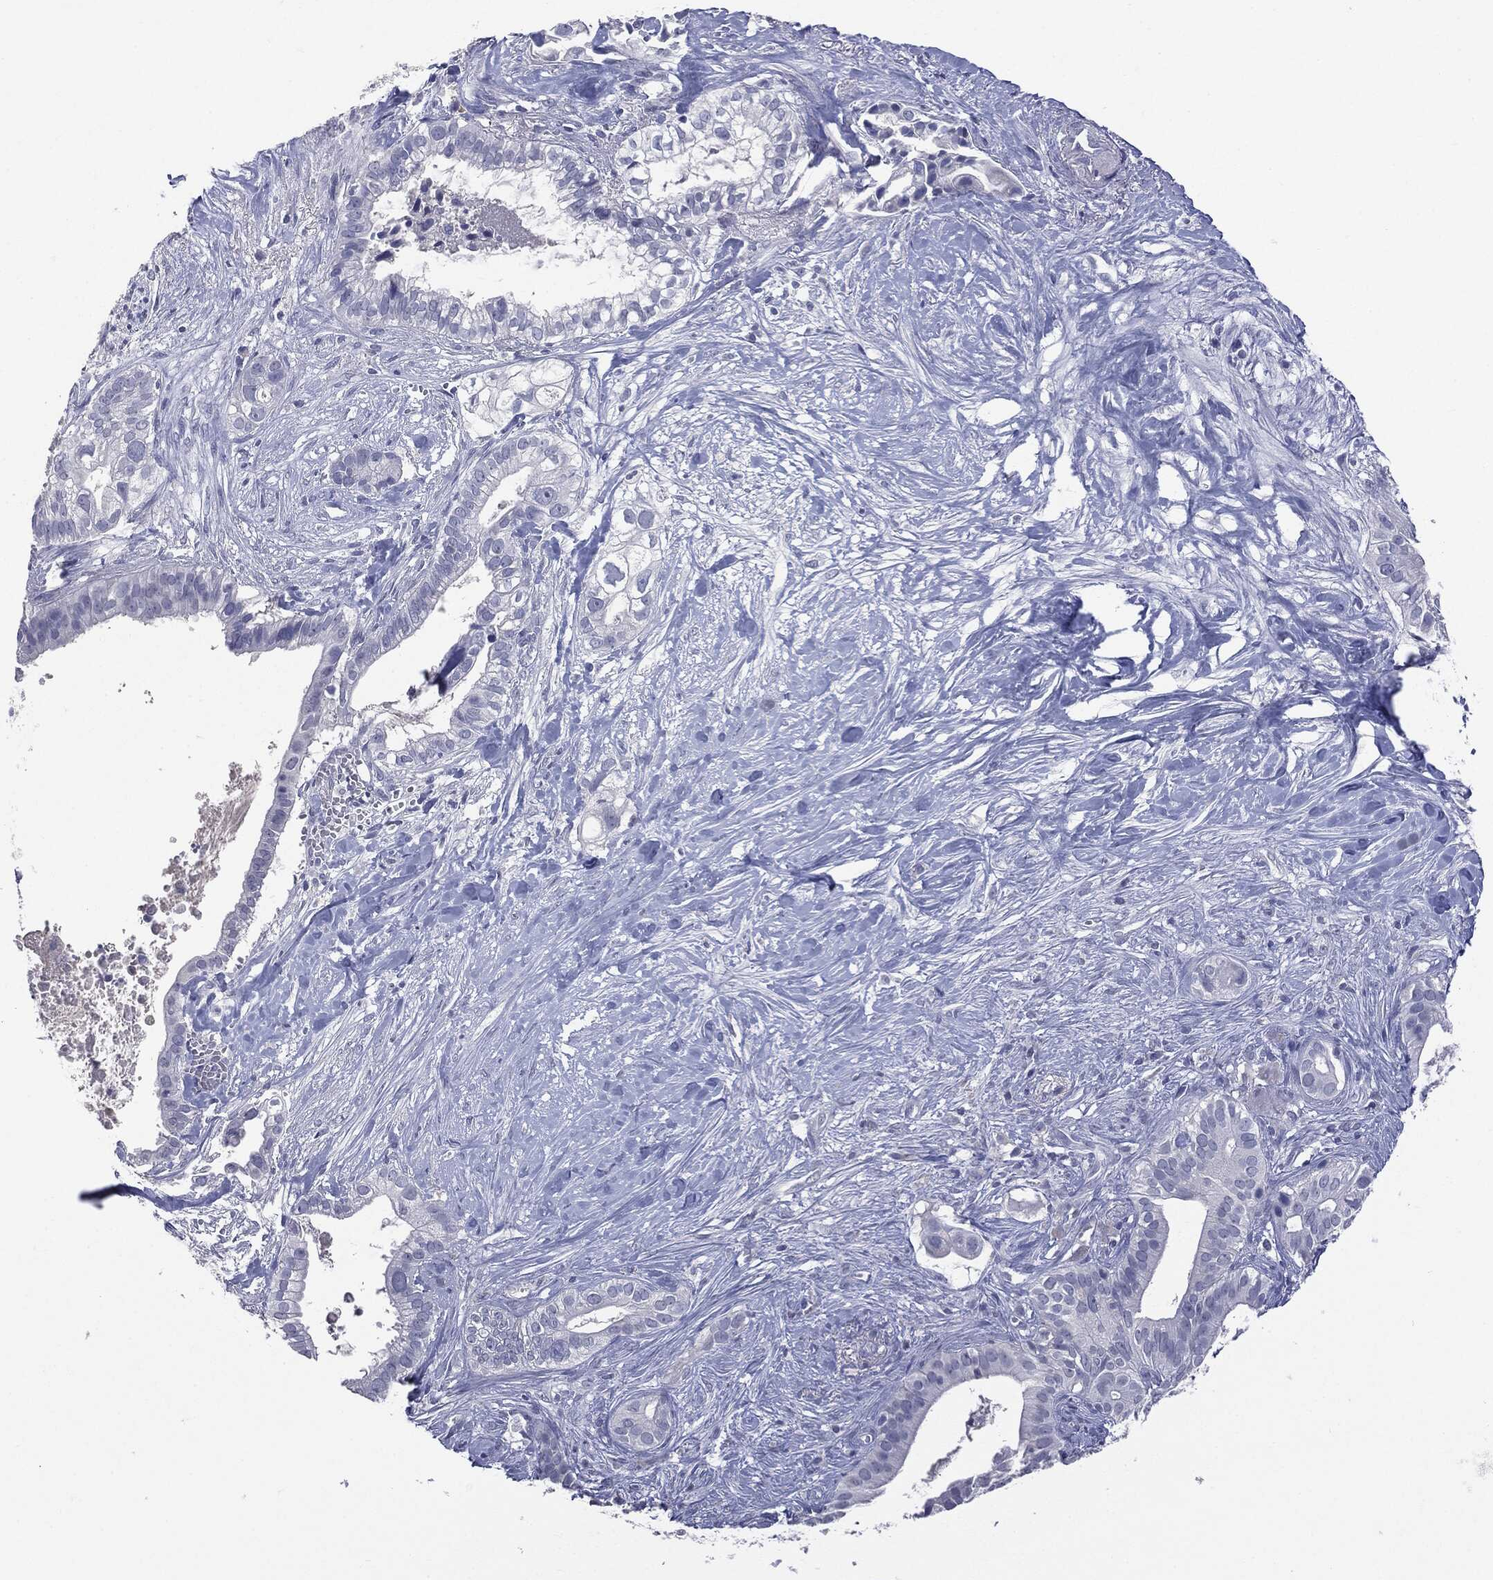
{"staining": {"intensity": "negative", "quantity": "none", "location": "none"}, "tissue": "pancreatic cancer", "cell_type": "Tumor cells", "image_type": "cancer", "snomed": [{"axis": "morphology", "description": "Adenocarcinoma, NOS"}, {"axis": "topography", "description": "Pancreas"}], "caption": "Immunohistochemistry micrograph of neoplastic tissue: pancreatic cancer stained with DAB (3,3'-diaminobenzidine) shows no significant protein staining in tumor cells.", "gene": "TSHB", "patient": {"sex": "male", "age": 61}}